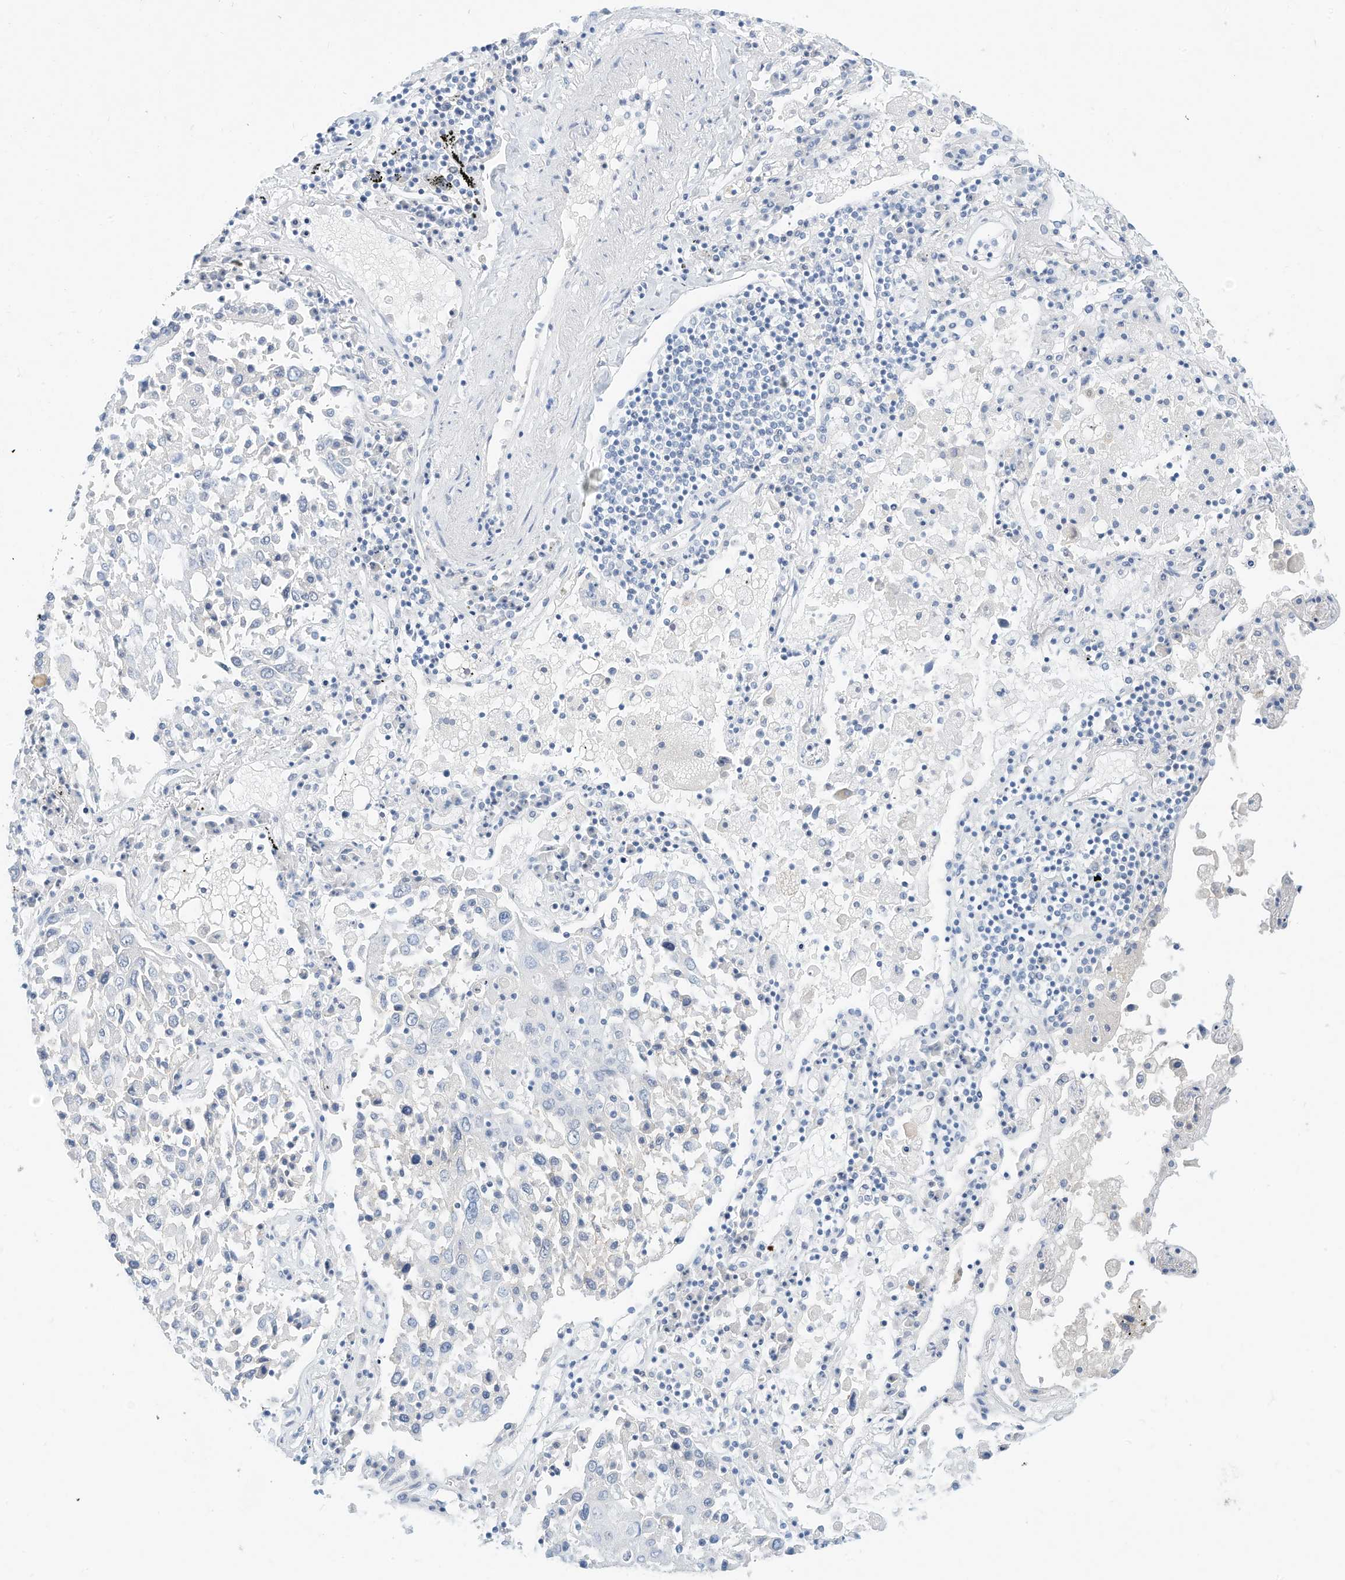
{"staining": {"intensity": "negative", "quantity": "none", "location": "none"}, "tissue": "lung cancer", "cell_type": "Tumor cells", "image_type": "cancer", "snomed": [{"axis": "morphology", "description": "Squamous cell carcinoma, NOS"}, {"axis": "topography", "description": "Lung"}], "caption": "A high-resolution image shows IHC staining of lung cancer (squamous cell carcinoma), which displays no significant expression in tumor cells.", "gene": "SPOCD1", "patient": {"sex": "male", "age": 65}}